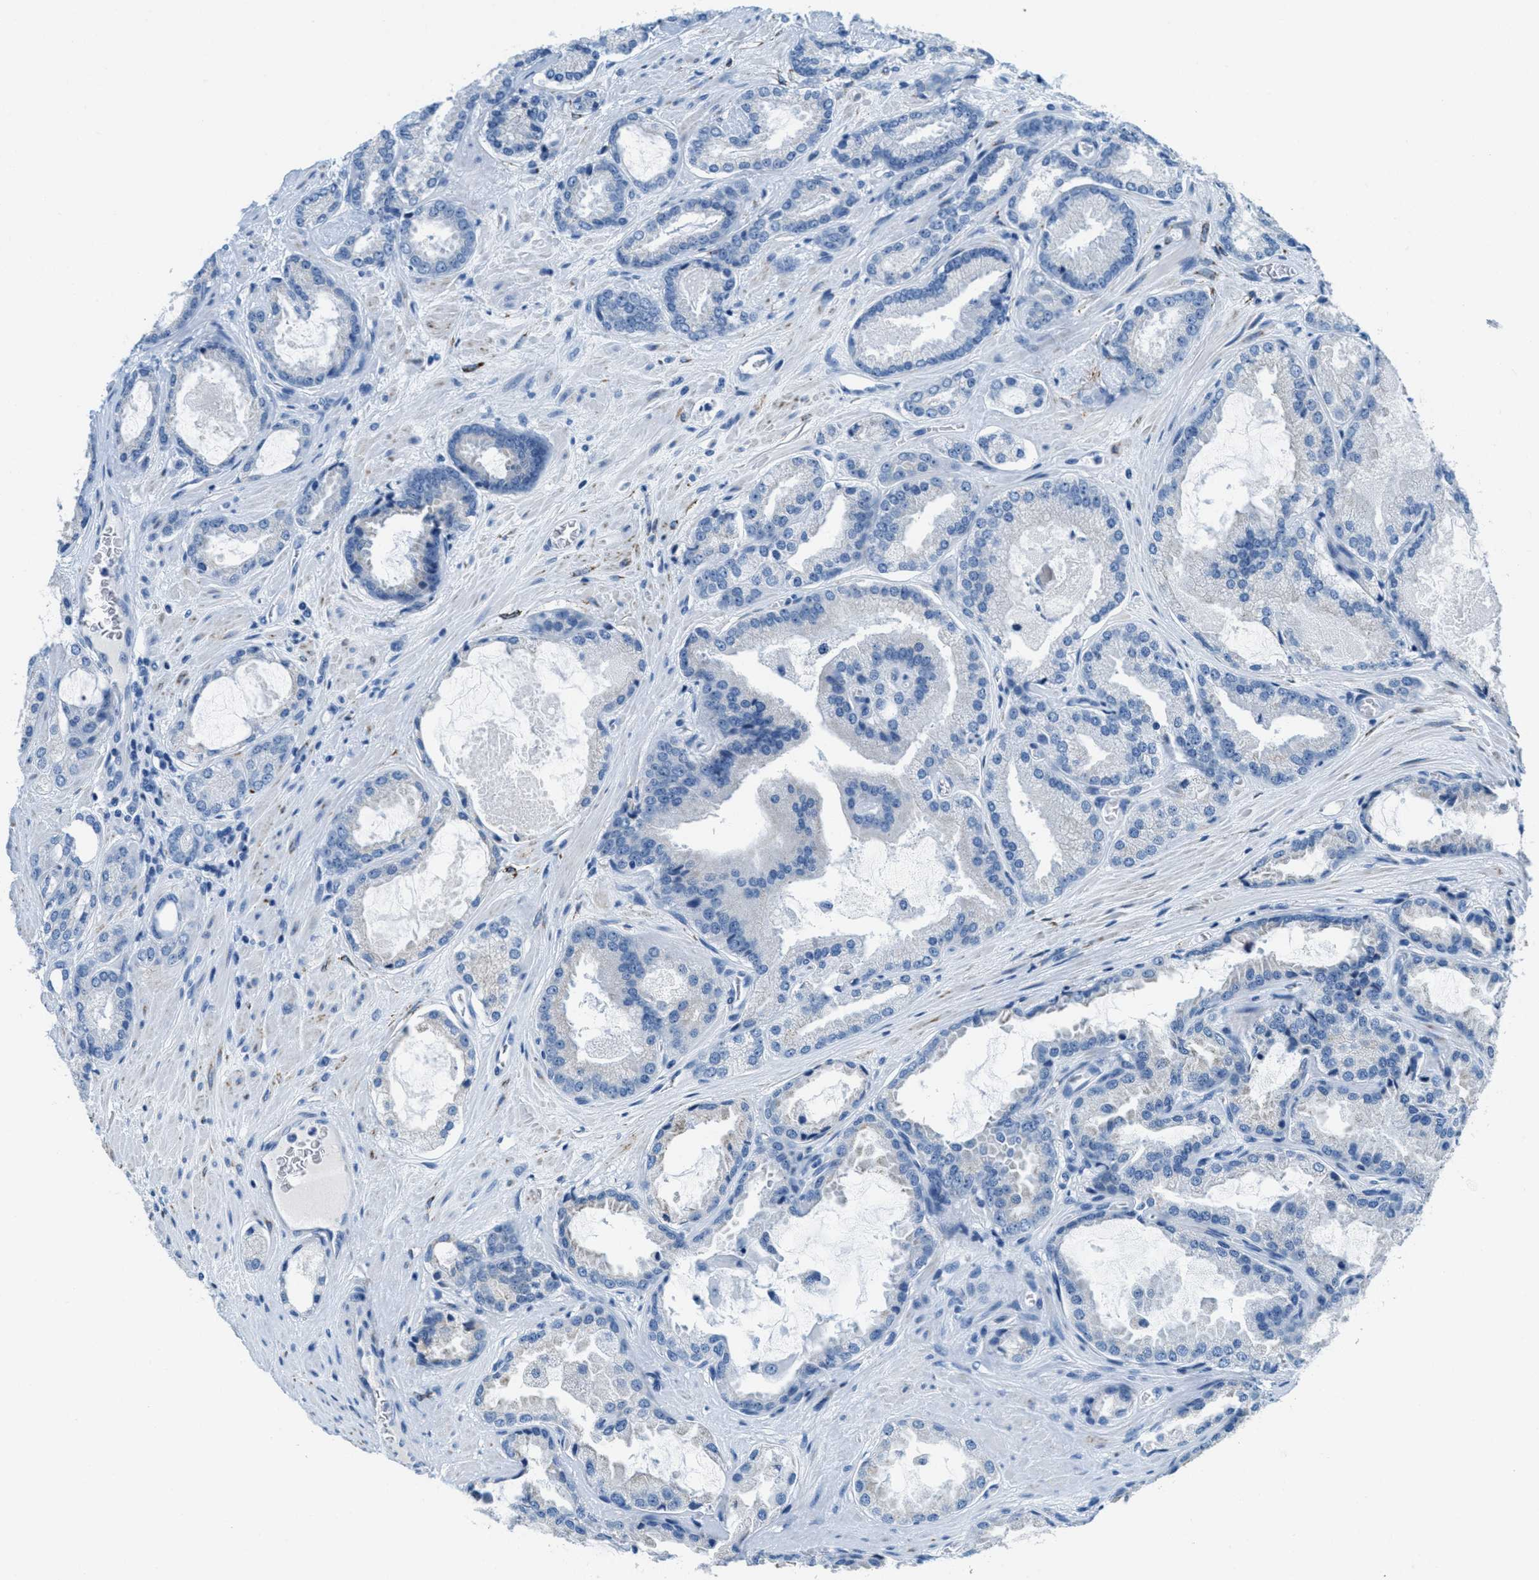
{"staining": {"intensity": "negative", "quantity": "none", "location": "none"}, "tissue": "prostate cancer", "cell_type": "Tumor cells", "image_type": "cancer", "snomed": [{"axis": "morphology", "description": "Adenocarcinoma, High grade"}, {"axis": "topography", "description": "Prostate"}], "caption": "Human prostate cancer stained for a protein using immunohistochemistry (IHC) shows no staining in tumor cells.", "gene": "MGARP", "patient": {"sex": "male", "age": 65}}